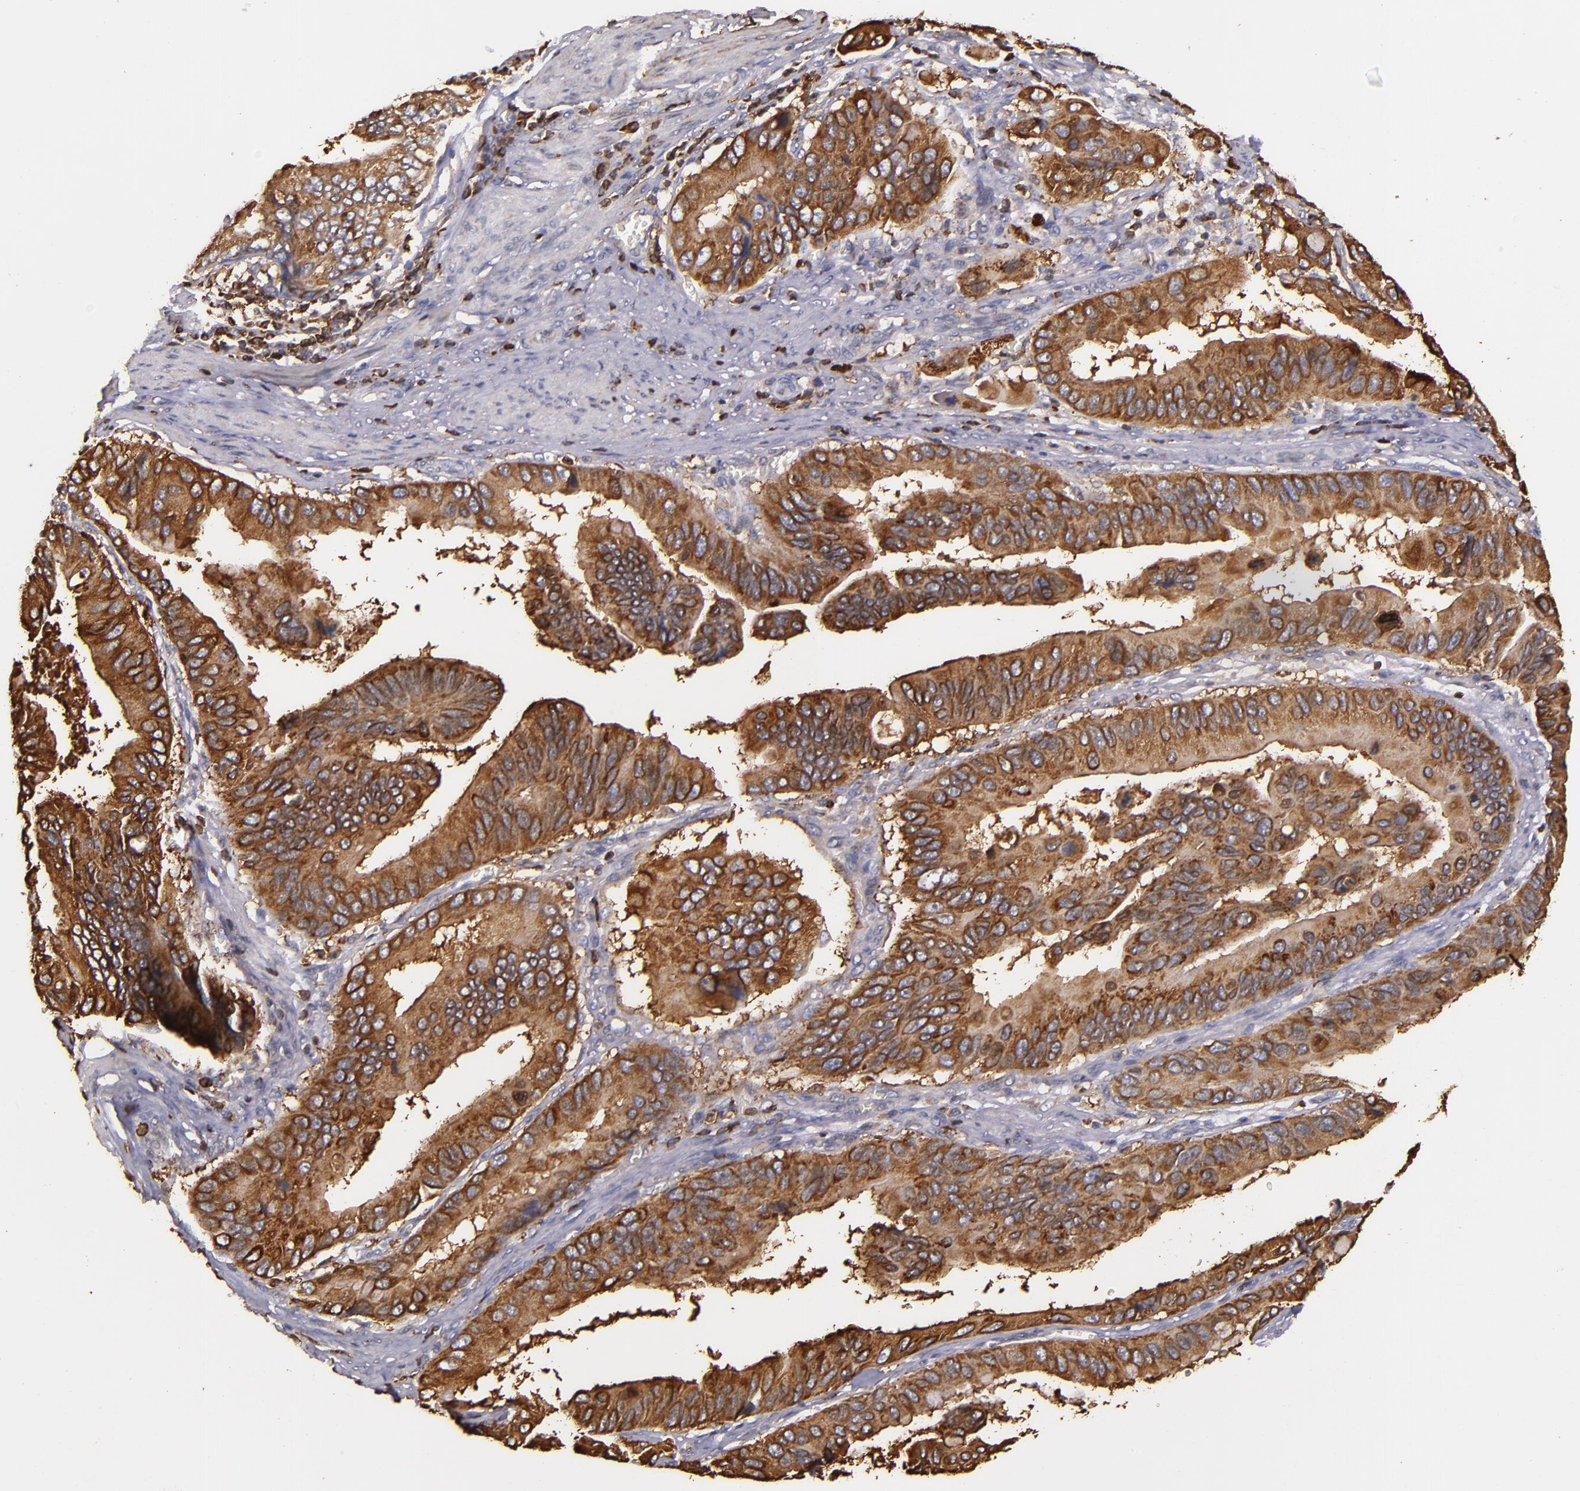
{"staining": {"intensity": "strong", "quantity": ">75%", "location": "cytoplasmic/membranous"}, "tissue": "stomach cancer", "cell_type": "Tumor cells", "image_type": "cancer", "snomed": [{"axis": "morphology", "description": "Adenocarcinoma, NOS"}, {"axis": "topography", "description": "Stomach, upper"}], "caption": "Stomach cancer stained with immunohistochemistry demonstrates strong cytoplasmic/membranous positivity in about >75% of tumor cells.", "gene": "SLC9A3R1", "patient": {"sex": "male", "age": 80}}